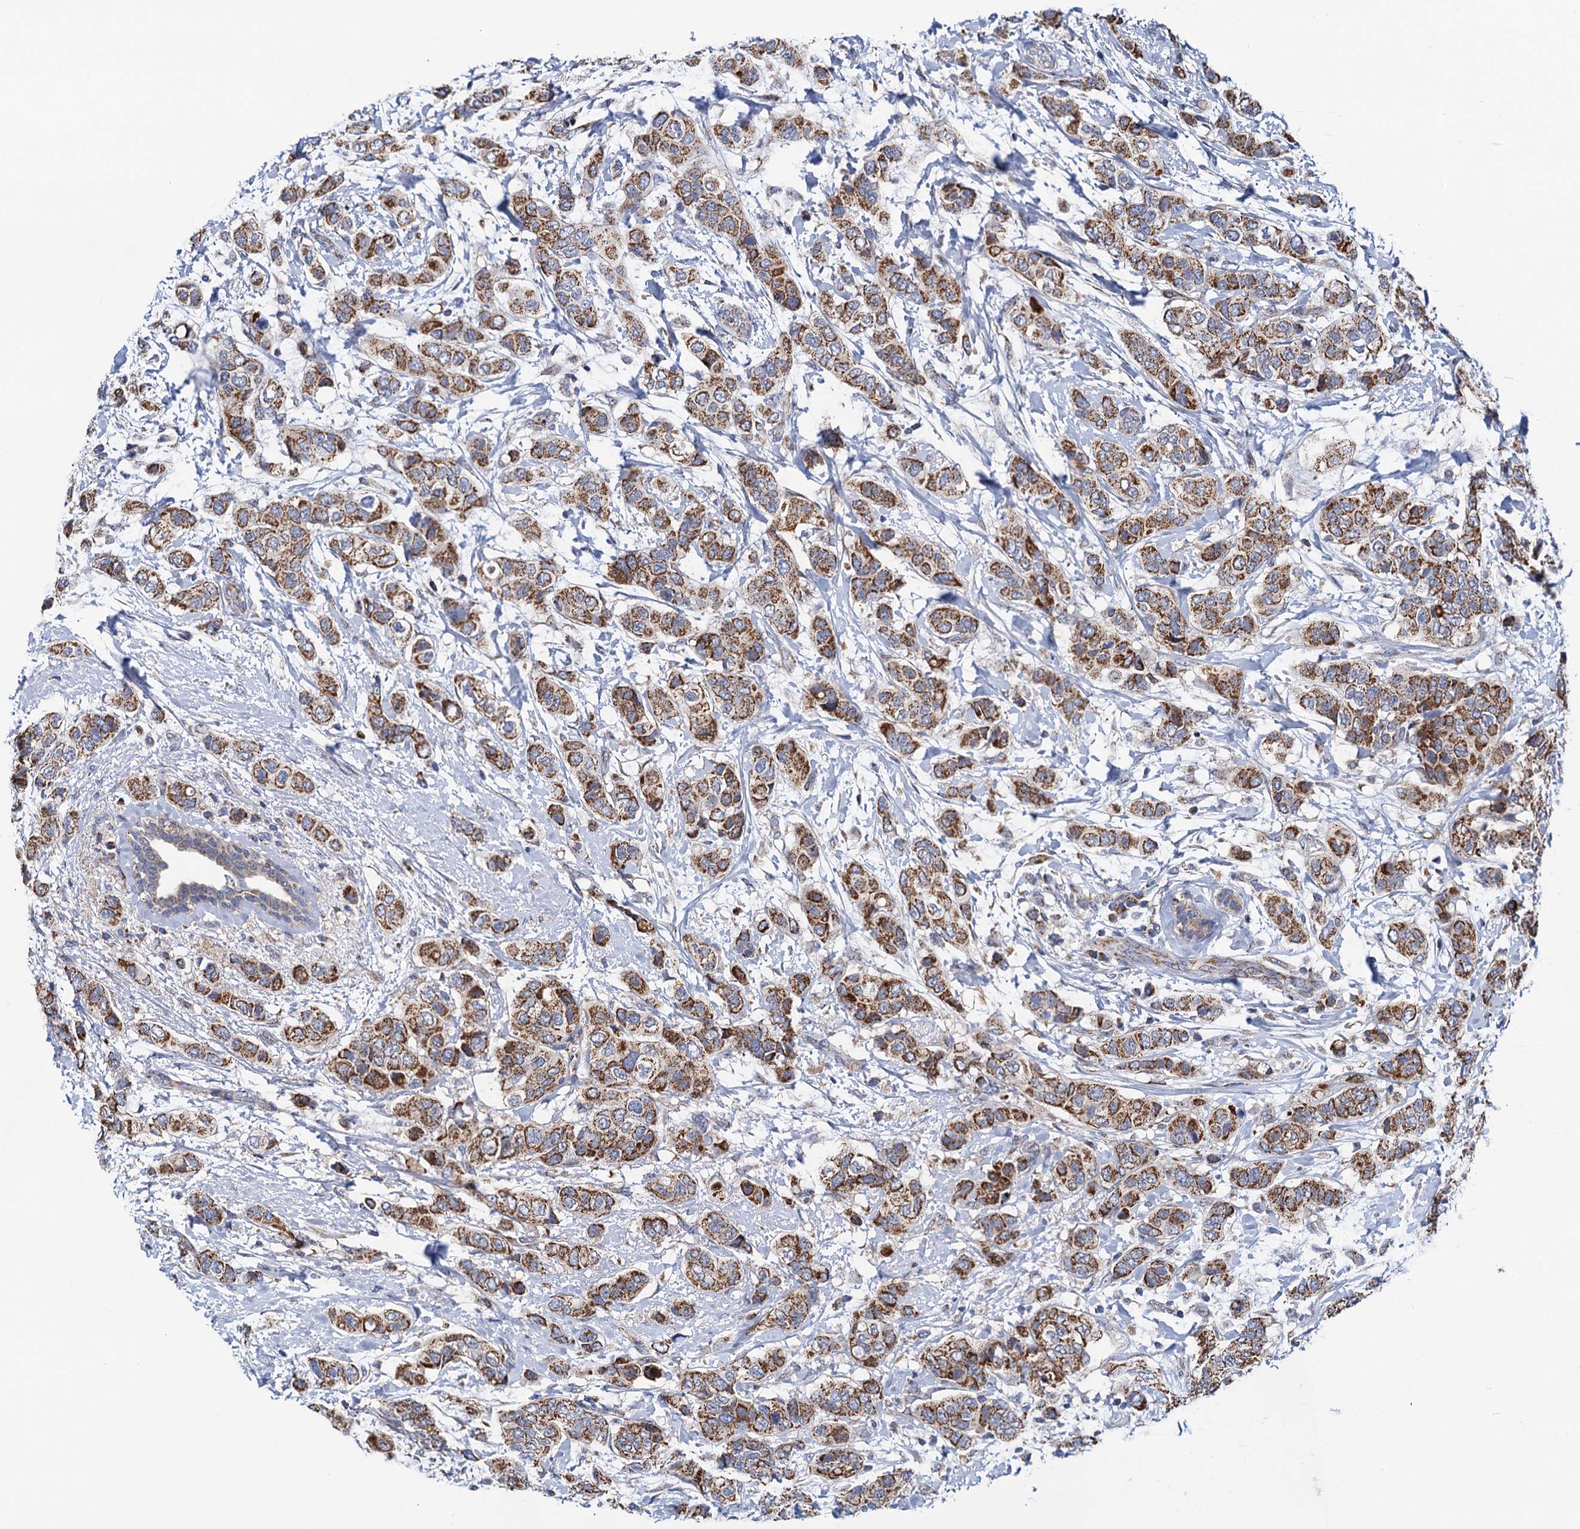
{"staining": {"intensity": "moderate", "quantity": ">75%", "location": "cytoplasmic/membranous"}, "tissue": "breast cancer", "cell_type": "Tumor cells", "image_type": "cancer", "snomed": [{"axis": "morphology", "description": "Lobular carcinoma"}, {"axis": "topography", "description": "Breast"}], "caption": "Human breast cancer (lobular carcinoma) stained with a brown dye demonstrates moderate cytoplasmic/membranous positive positivity in approximately >75% of tumor cells.", "gene": "PTCD3", "patient": {"sex": "female", "age": 51}}